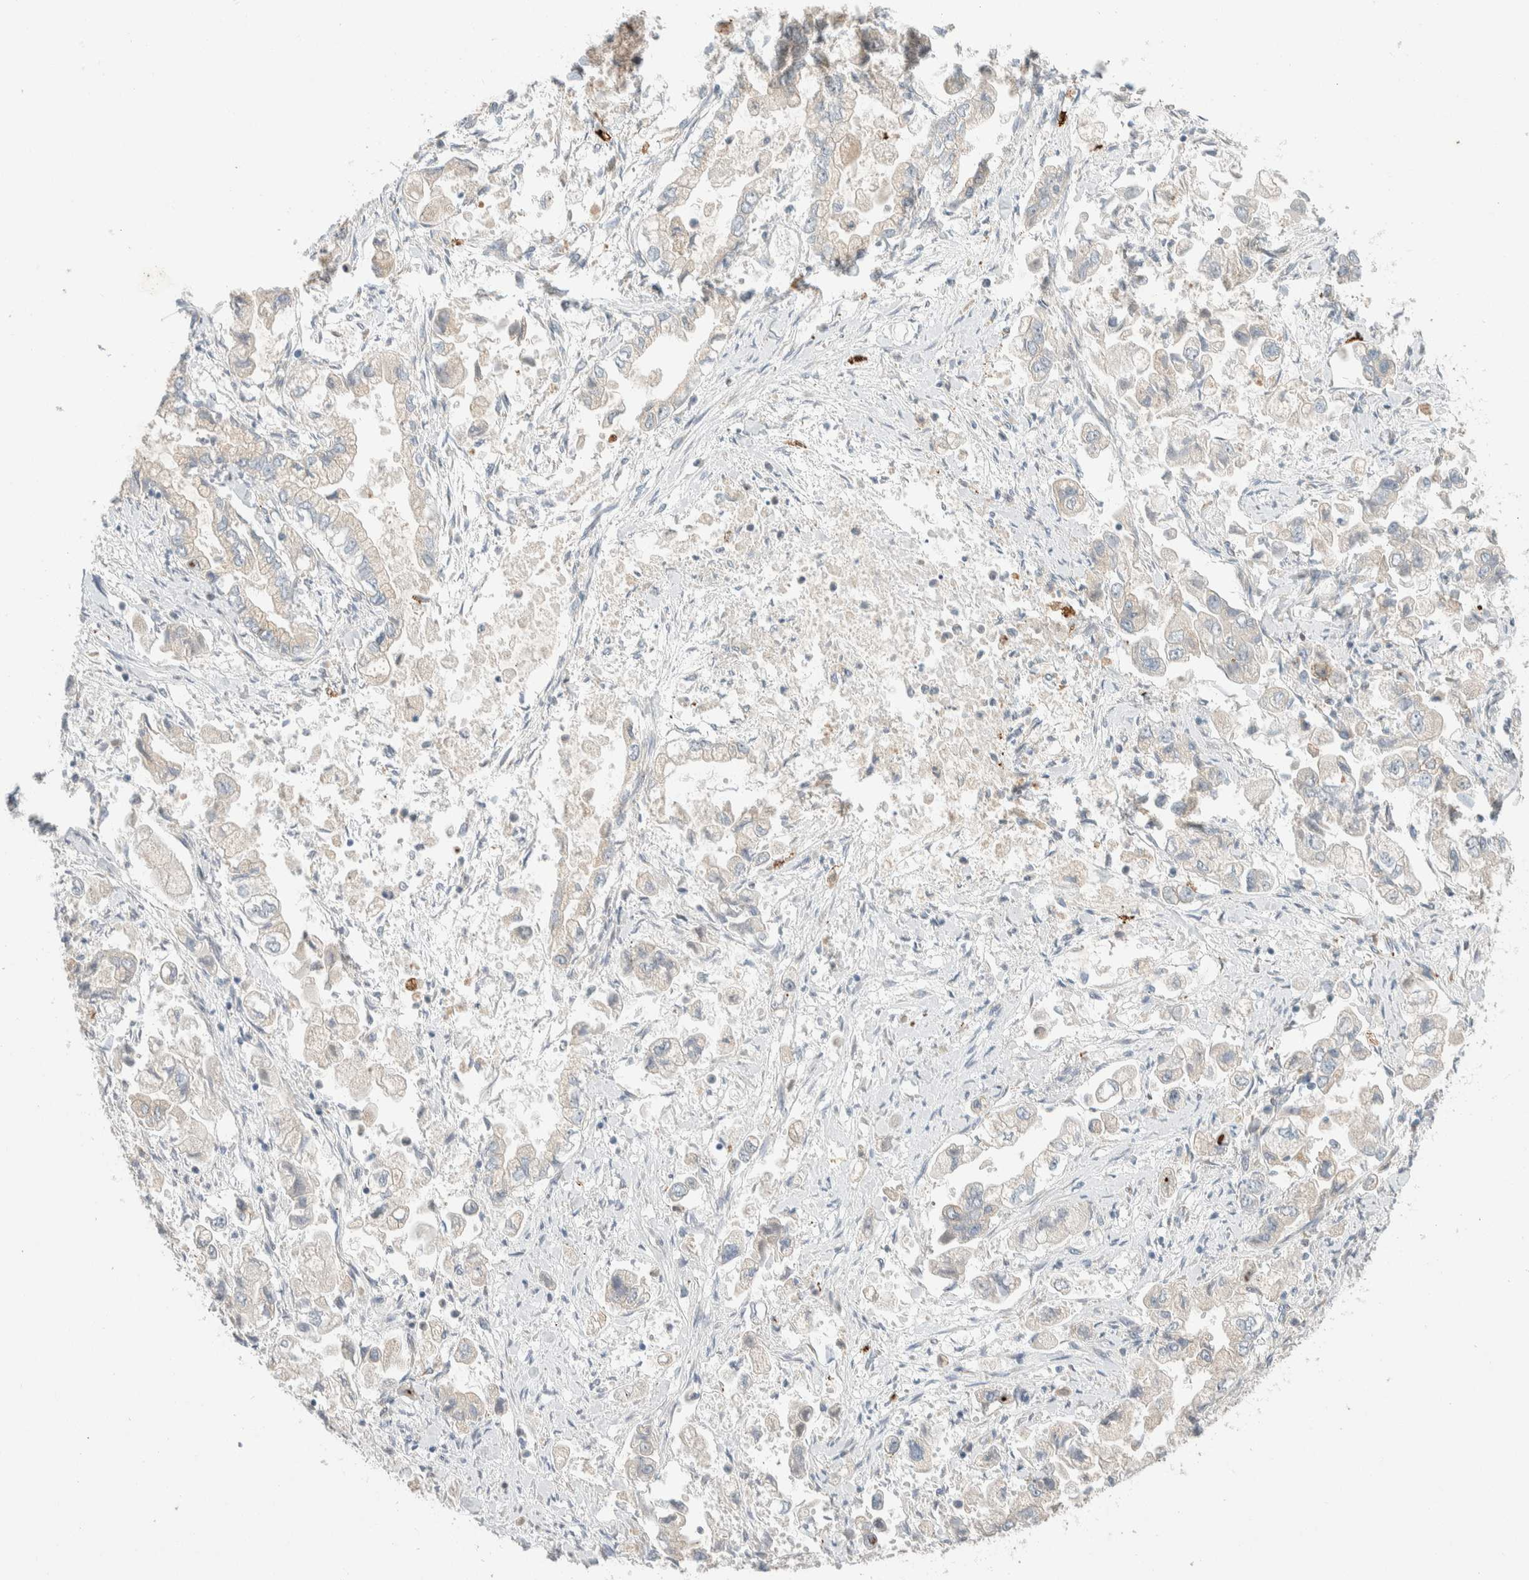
{"staining": {"intensity": "negative", "quantity": "none", "location": "none"}, "tissue": "stomach cancer", "cell_type": "Tumor cells", "image_type": "cancer", "snomed": [{"axis": "morphology", "description": "Normal tissue, NOS"}, {"axis": "morphology", "description": "Adenocarcinoma, NOS"}, {"axis": "topography", "description": "Stomach"}], "caption": "An immunohistochemistry (IHC) photomicrograph of stomach adenocarcinoma is shown. There is no staining in tumor cells of stomach adenocarcinoma.", "gene": "TMEM184B", "patient": {"sex": "male", "age": 62}}